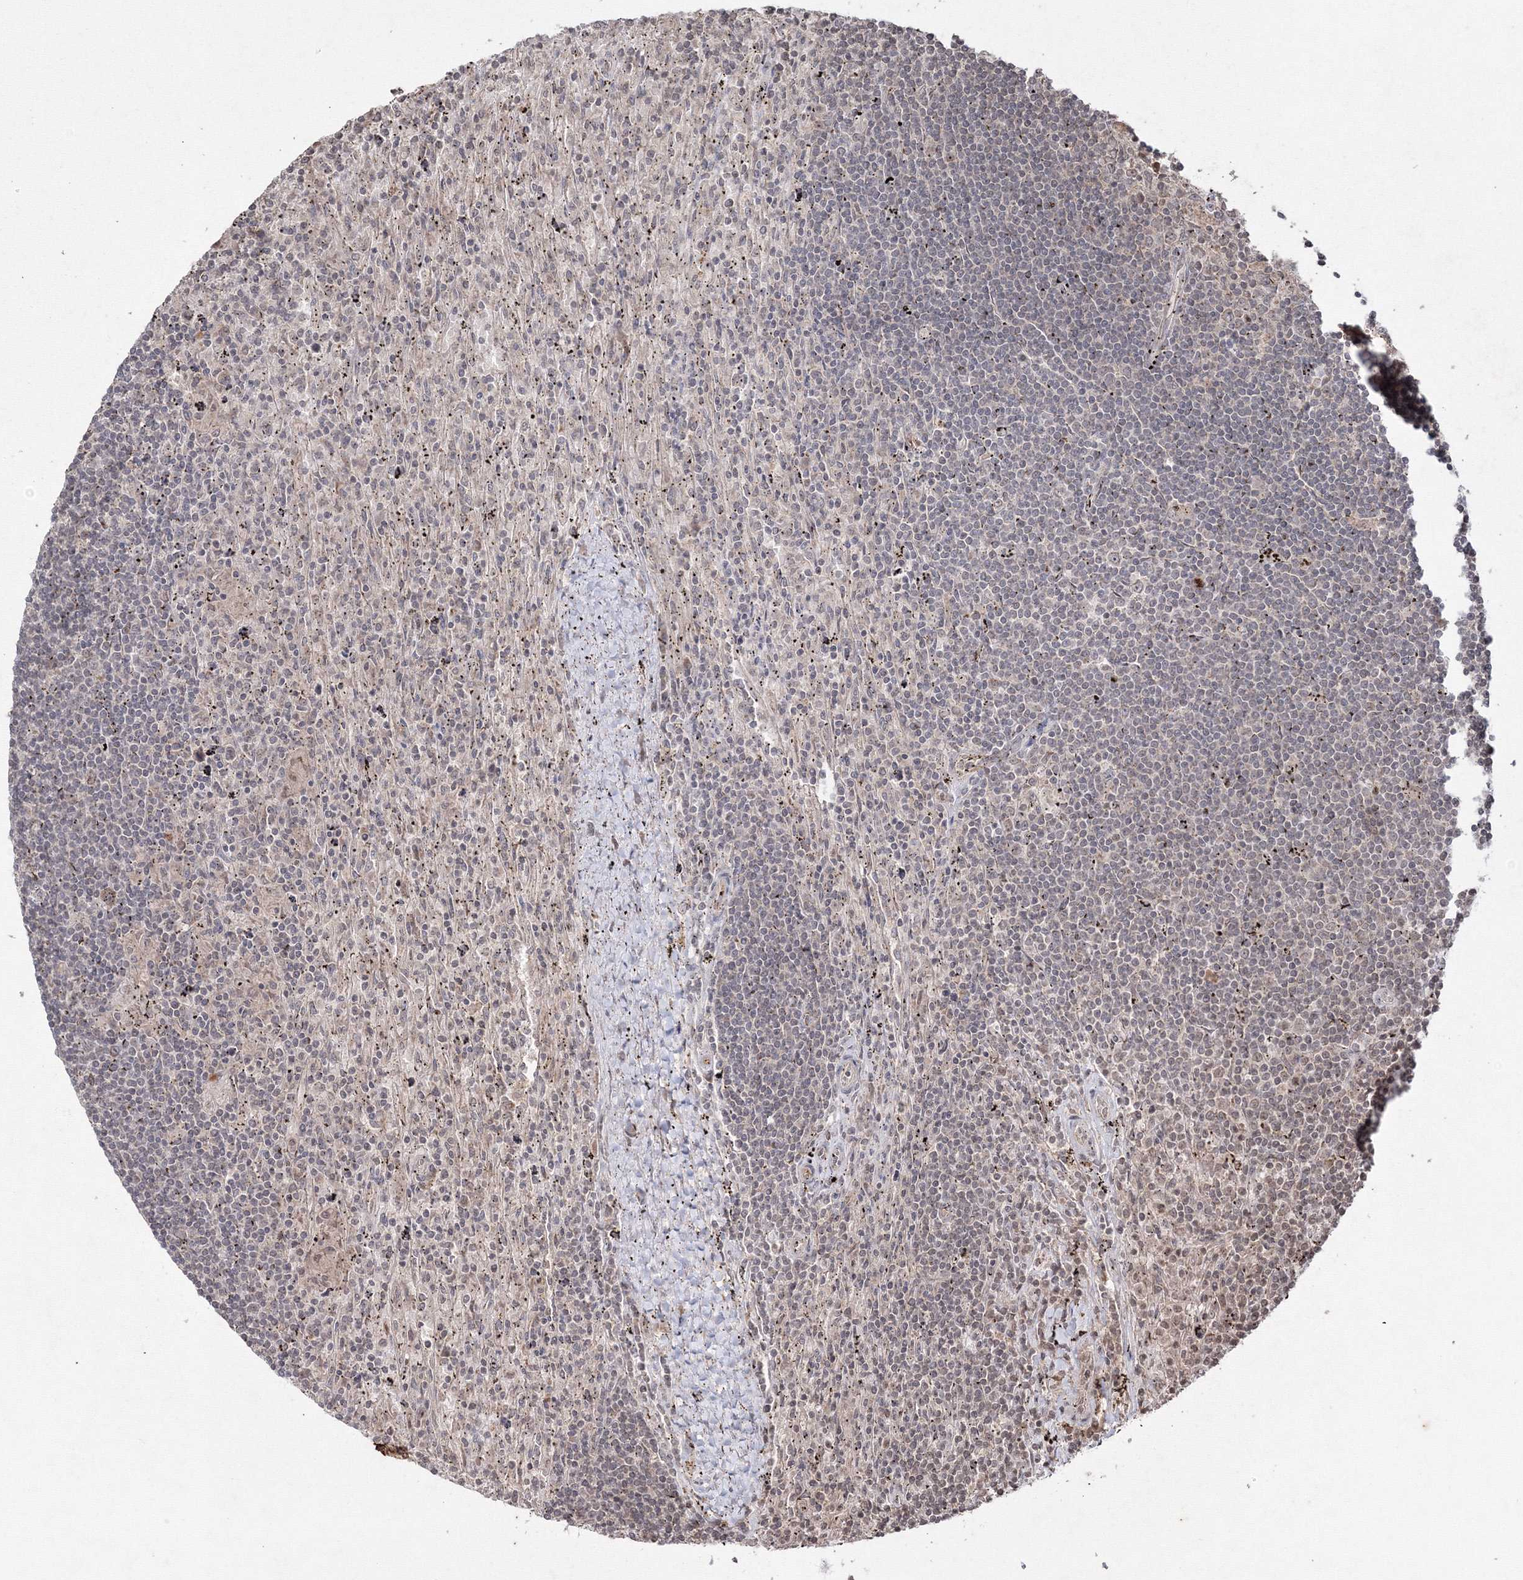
{"staining": {"intensity": "negative", "quantity": "none", "location": "none"}, "tissue": "lymphoma", "cell_type": "Tumor cells", "image_type": "cancer", "snomed": [{"axis": "morphology", "description": "Malignant lymphoma, non-Hodgkin's type, Low grade"}, {"axis": "topography", "description": "Spleen"}], "caption": "Human lymphoma stained for a protein using IHC demonstrates no expression in tumor cells.", "gene": "PEX13", "patient": {"sex": "male", "age": 76}}